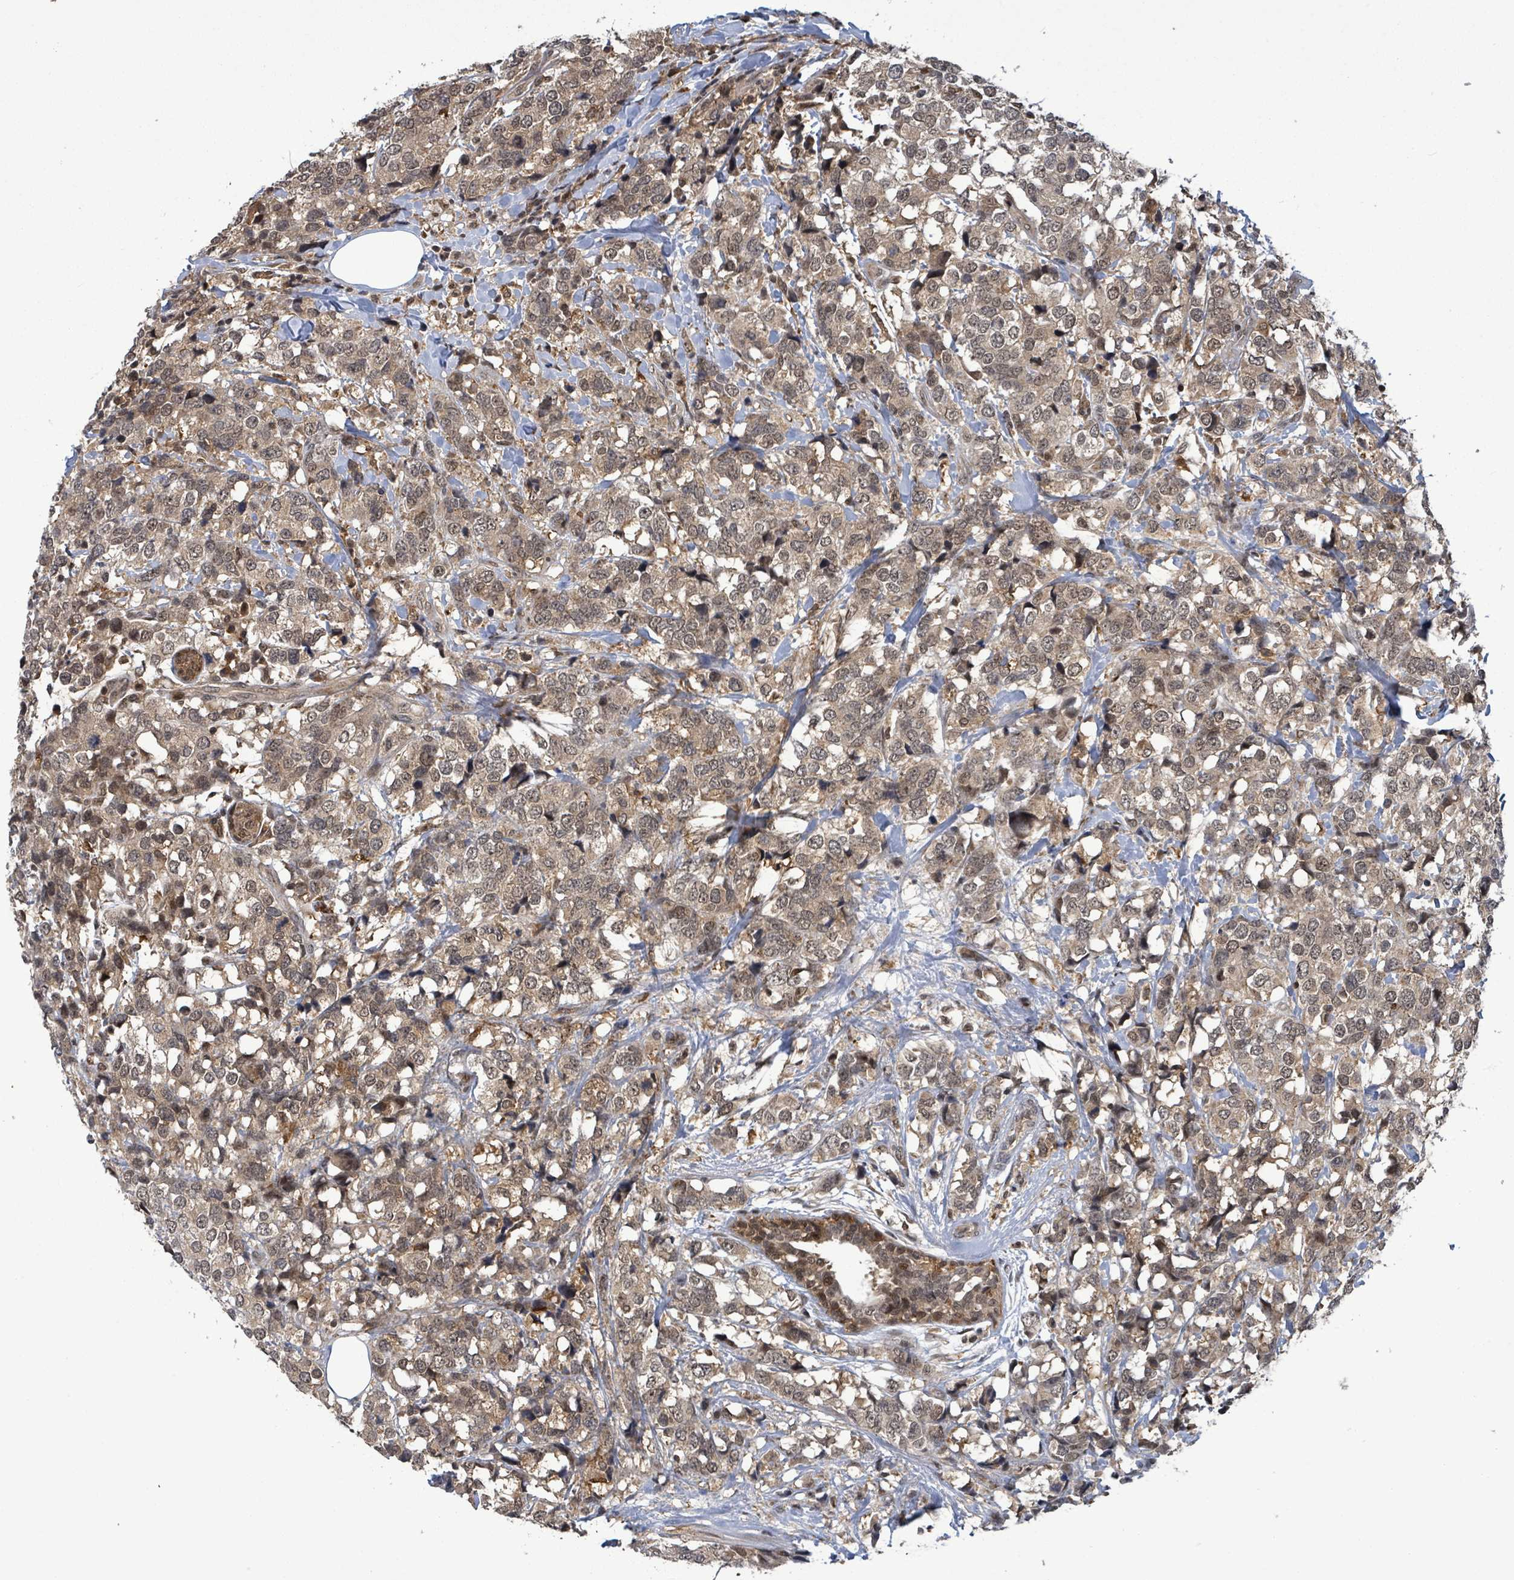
{"staining": {"intensity": "weak", "quantity": ">75%", "location": "cytoplasmic/membranous,nuclear"}, "tissue": "breast cancer", "cell_type": "Tumor cells", "image_type": "cancer", "snomed": [{"axis": "morphology", "description": "Lobular carcinoma"}, {"axis": "topography", "description": "Breast"}], "caption": "Tumor cells exhibit low levels of weak cytoplasmic/membranous and nuclear positivity in approximately >75% of cells in lobular carcinoma (breast). (DAB = brown stain, brightfield microscopy at high magnification).", "gene": "FBXO6", "patient": {"sex": "female", "age": 59}}